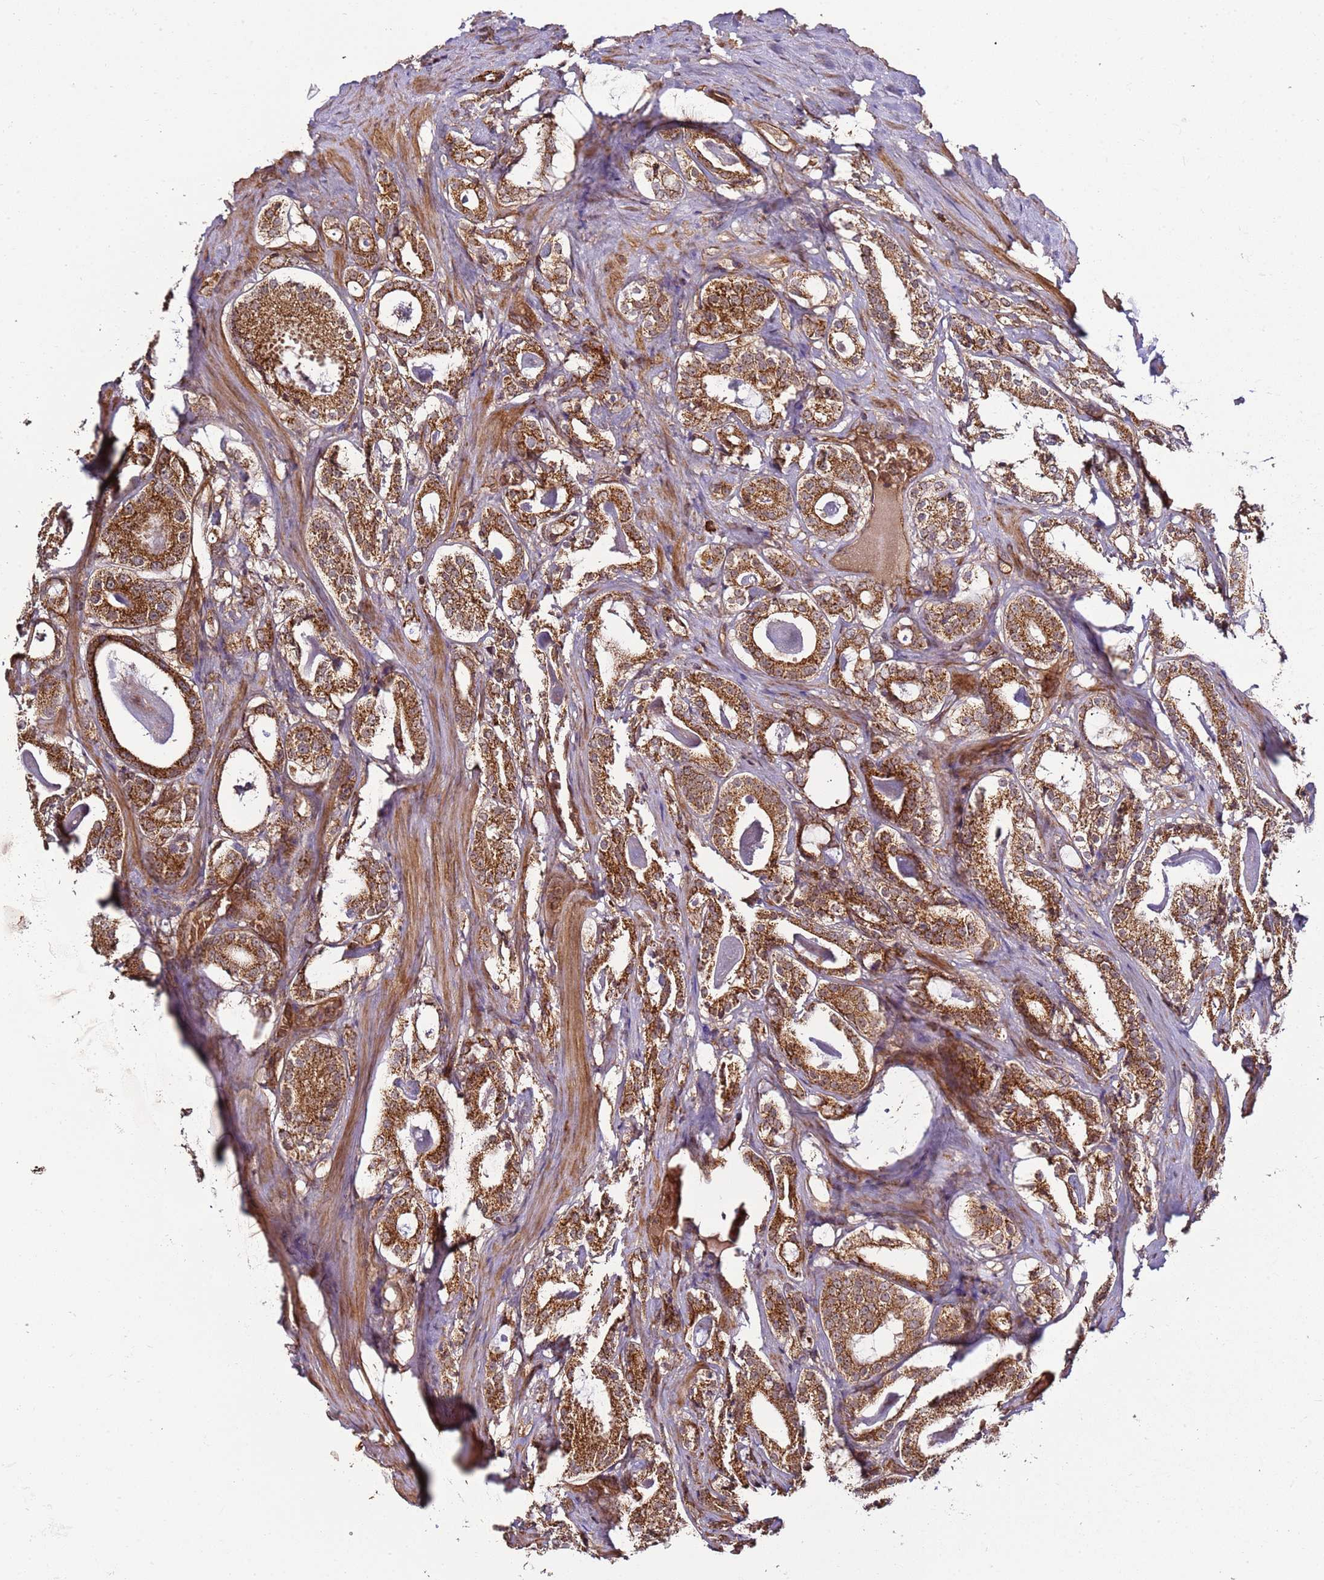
{"staining": {"intensity": "strong", "quantity": ">75%", "location": "cytoplasmic/membranous"}, "tissue": "prostate cancer", "cell_type": "Tumor cells", "image_type": "cancer", "snomed": [{"axis": "morphology", "description": "Adenocarcinoma, High grade"}, {"axis": "topography", "description": "Prostate"}], "caption": "DAB immunohistochemical staining of adenocarcinoma (high-grade) (prostate) shows strong cytoplasmic/membranous protein staining in about >75% of tumor cells.", "gene": "TM2D2", "patient": {"sex": "male", "age": 63}}